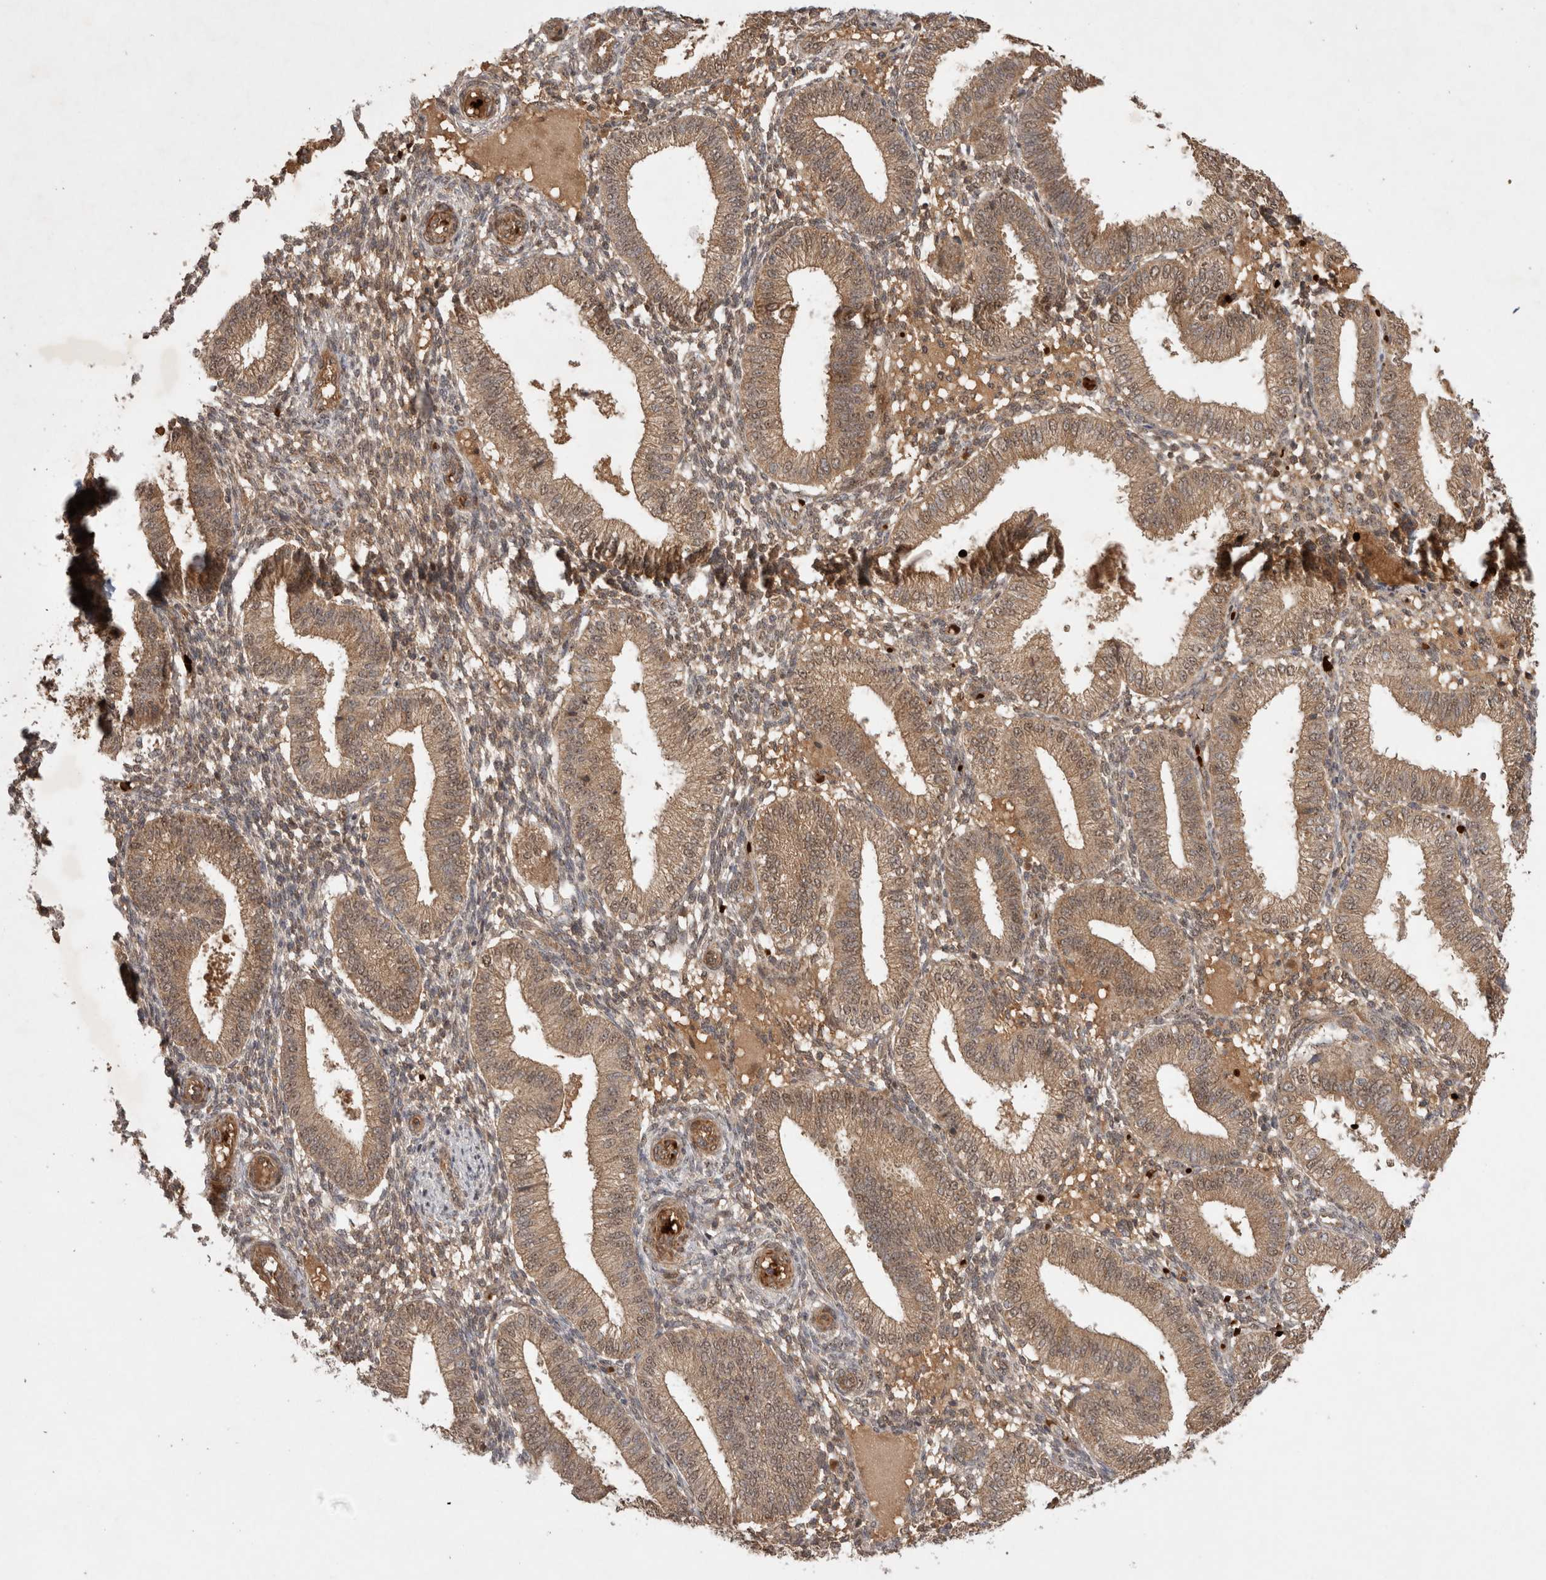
{"staining": {"intensity": "moderate", "quantity": "25%-75%", "location": "cytoplasmic/membranous"}, "tissue": "endometrium", "cell_type": "Cells in endometrial stroma", "image_type": "normal", "snomed": [{"axis": "morphology", "description": "Normal tissue, NOS"}, {"axis": "topography", "description": "Endometrium"}], "caption": "Endometrium stained with DAB (3,3'-diaminobenzidine) IHC demonstrates medium levels of moderate cytoplasmic/membranous staining in approximately 25%-75% of cells in endometrial stroma. (brown staining indicates protein expression, while blue staining denotes nuclei).", "gene": "FAM221A", "patient": {"sex": "female", "age": 39}}